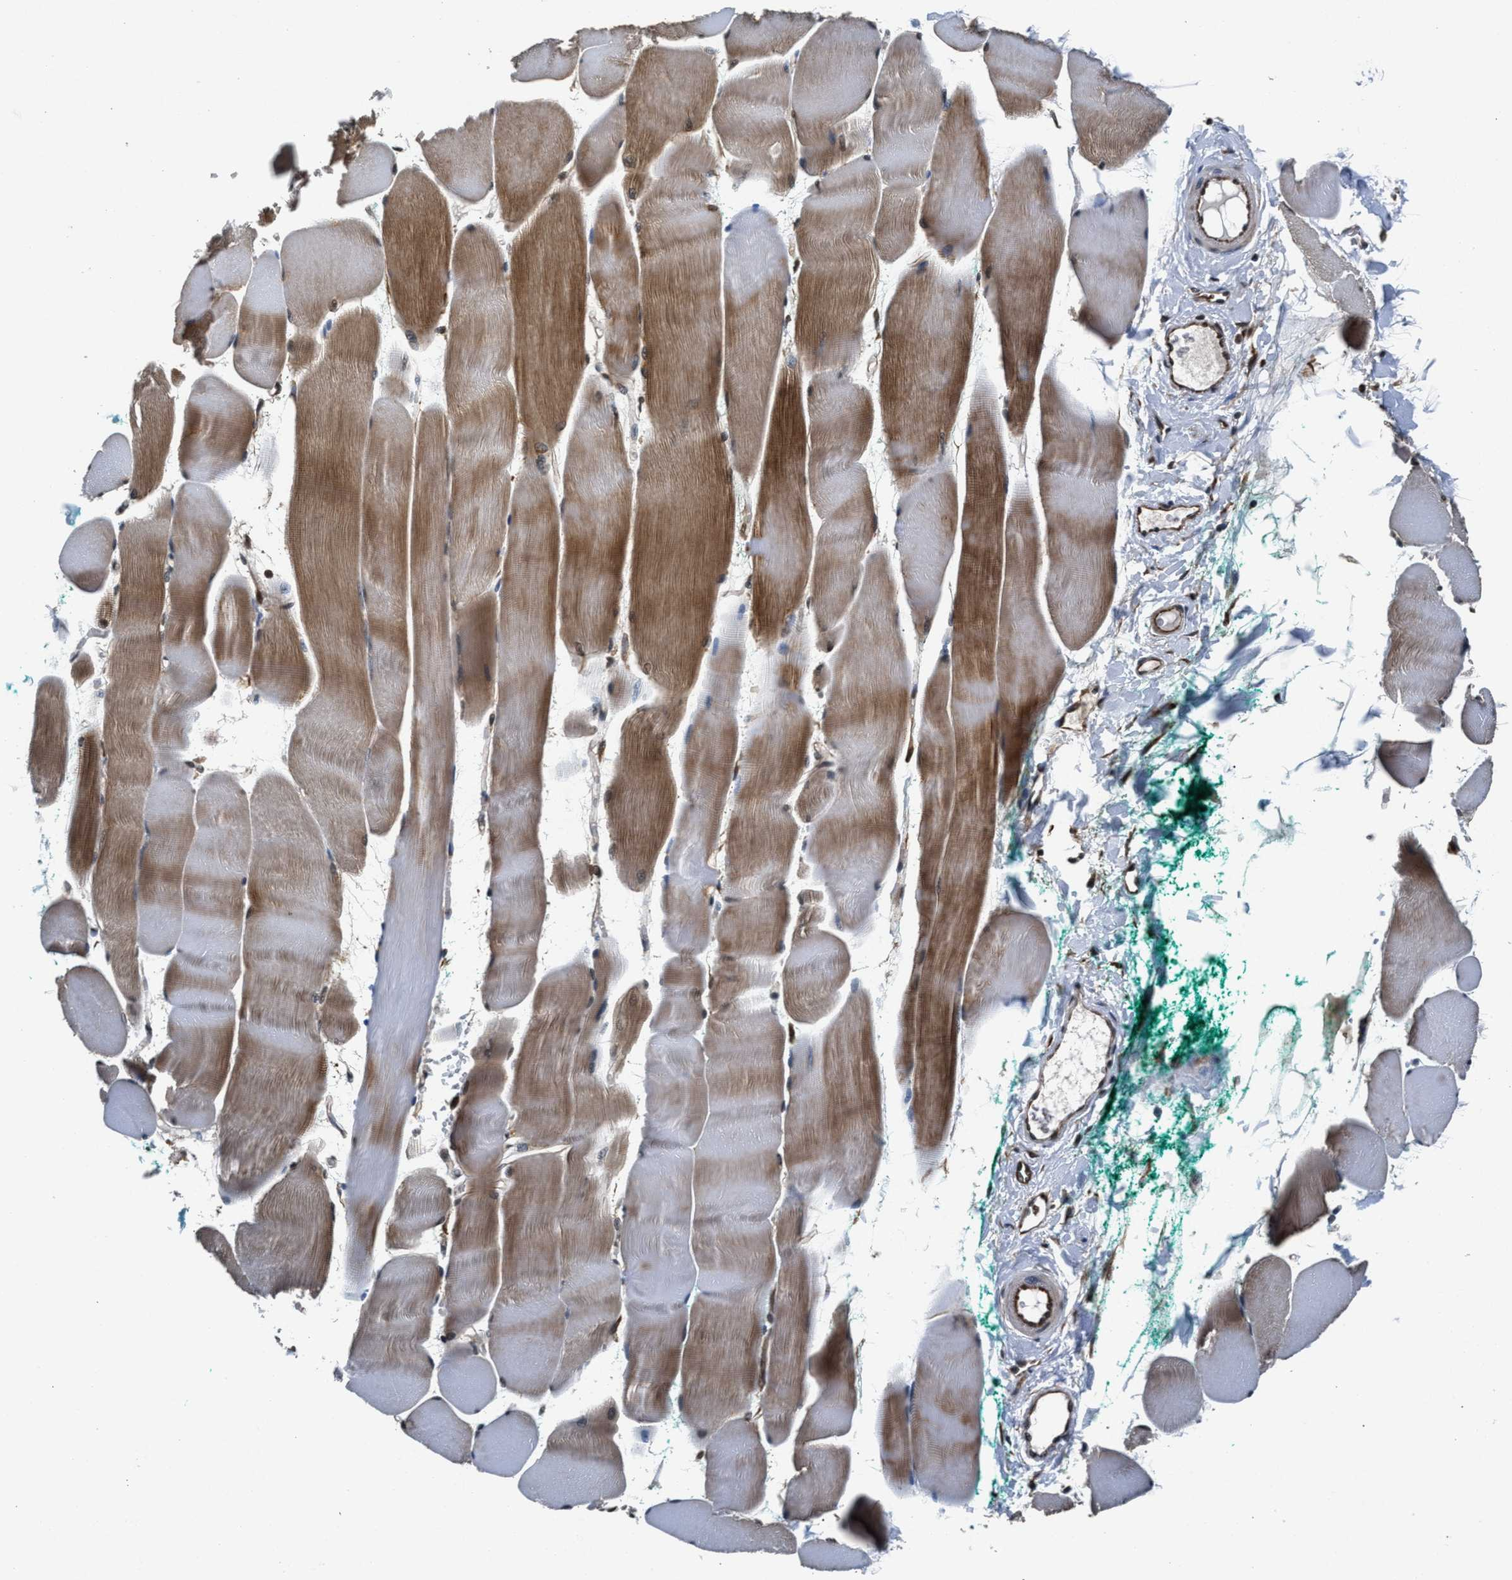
{"staining": {"intensity": "moderate", "quantity": "25%-75%", "location": "cytoplasmic/membranous"}, "tissue": "skeletal muscle", "cell_type": "Myocytes", "image_type": "normal", "snomed": [{"axis": "morphology", "description": "Normal tissue, NOS"}, {"axis": "morphology", "description": "Squamous cell carcinoma, NOS"}, {"axis": "topography", "description": "Skeletal muscle"}], "caption": "Immunohistochemical staining of unremarkable skeletal muscle displays moderate cytoplasmic/membranous protein staining in approximately 25%-75% of myocytes.", "gene": "RBM33", "patient": {"sex": "male", "age": 51}}